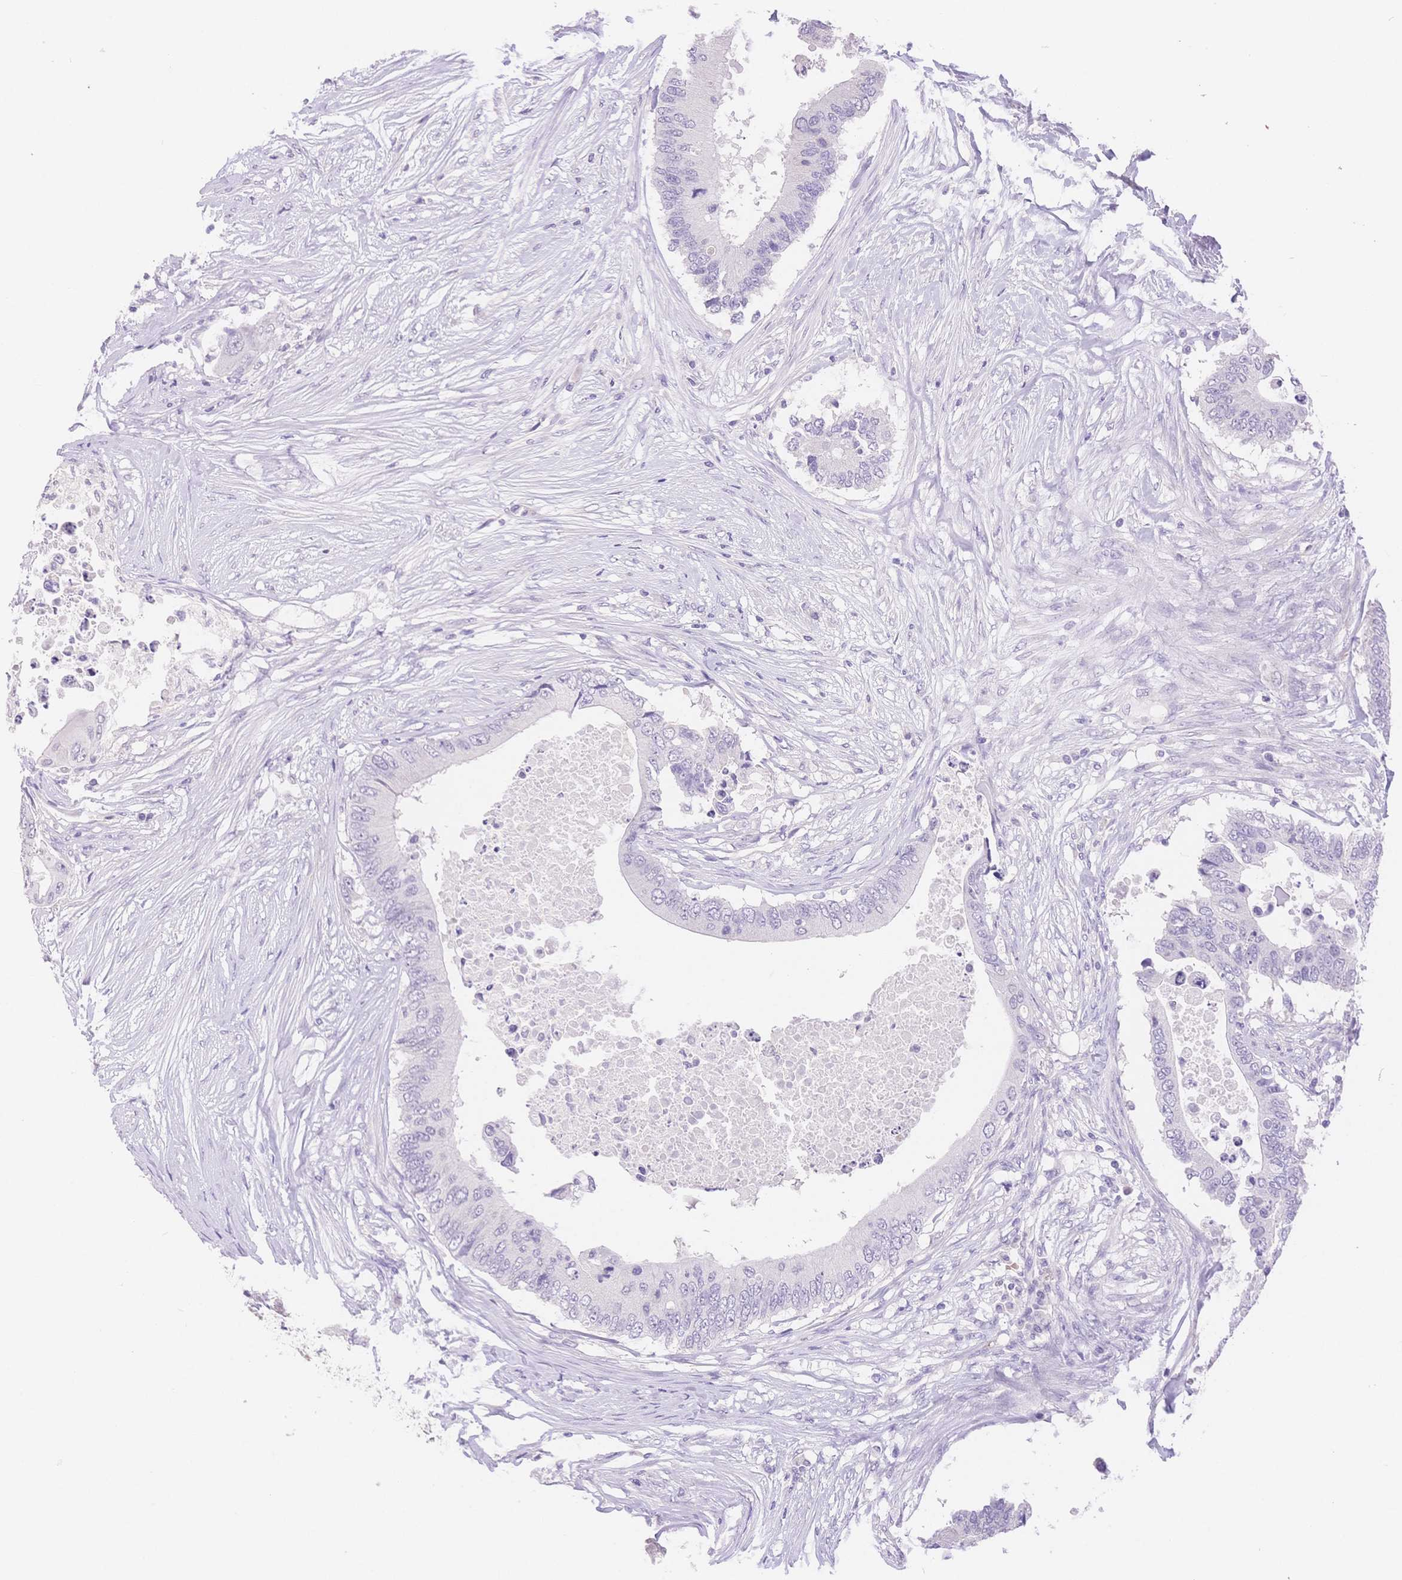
{"staining": {"intensity": "negative", "quantity": "none", "location": "none"}, "tissue": "colorectal cancer", "cell_type": "Tumor cells", "image_type": "cancer", "snomed": [{"axis": "morphology", "description": "Adenocarcinoma, NOS"}, {"axis": "topography", "description": "Colon"}], "caption": "There is no significant positivity in tumor cells of colorectal adenocarcinoma.", "gene": "MYOM1", "patient": {"sex": "male", "age": 71}}